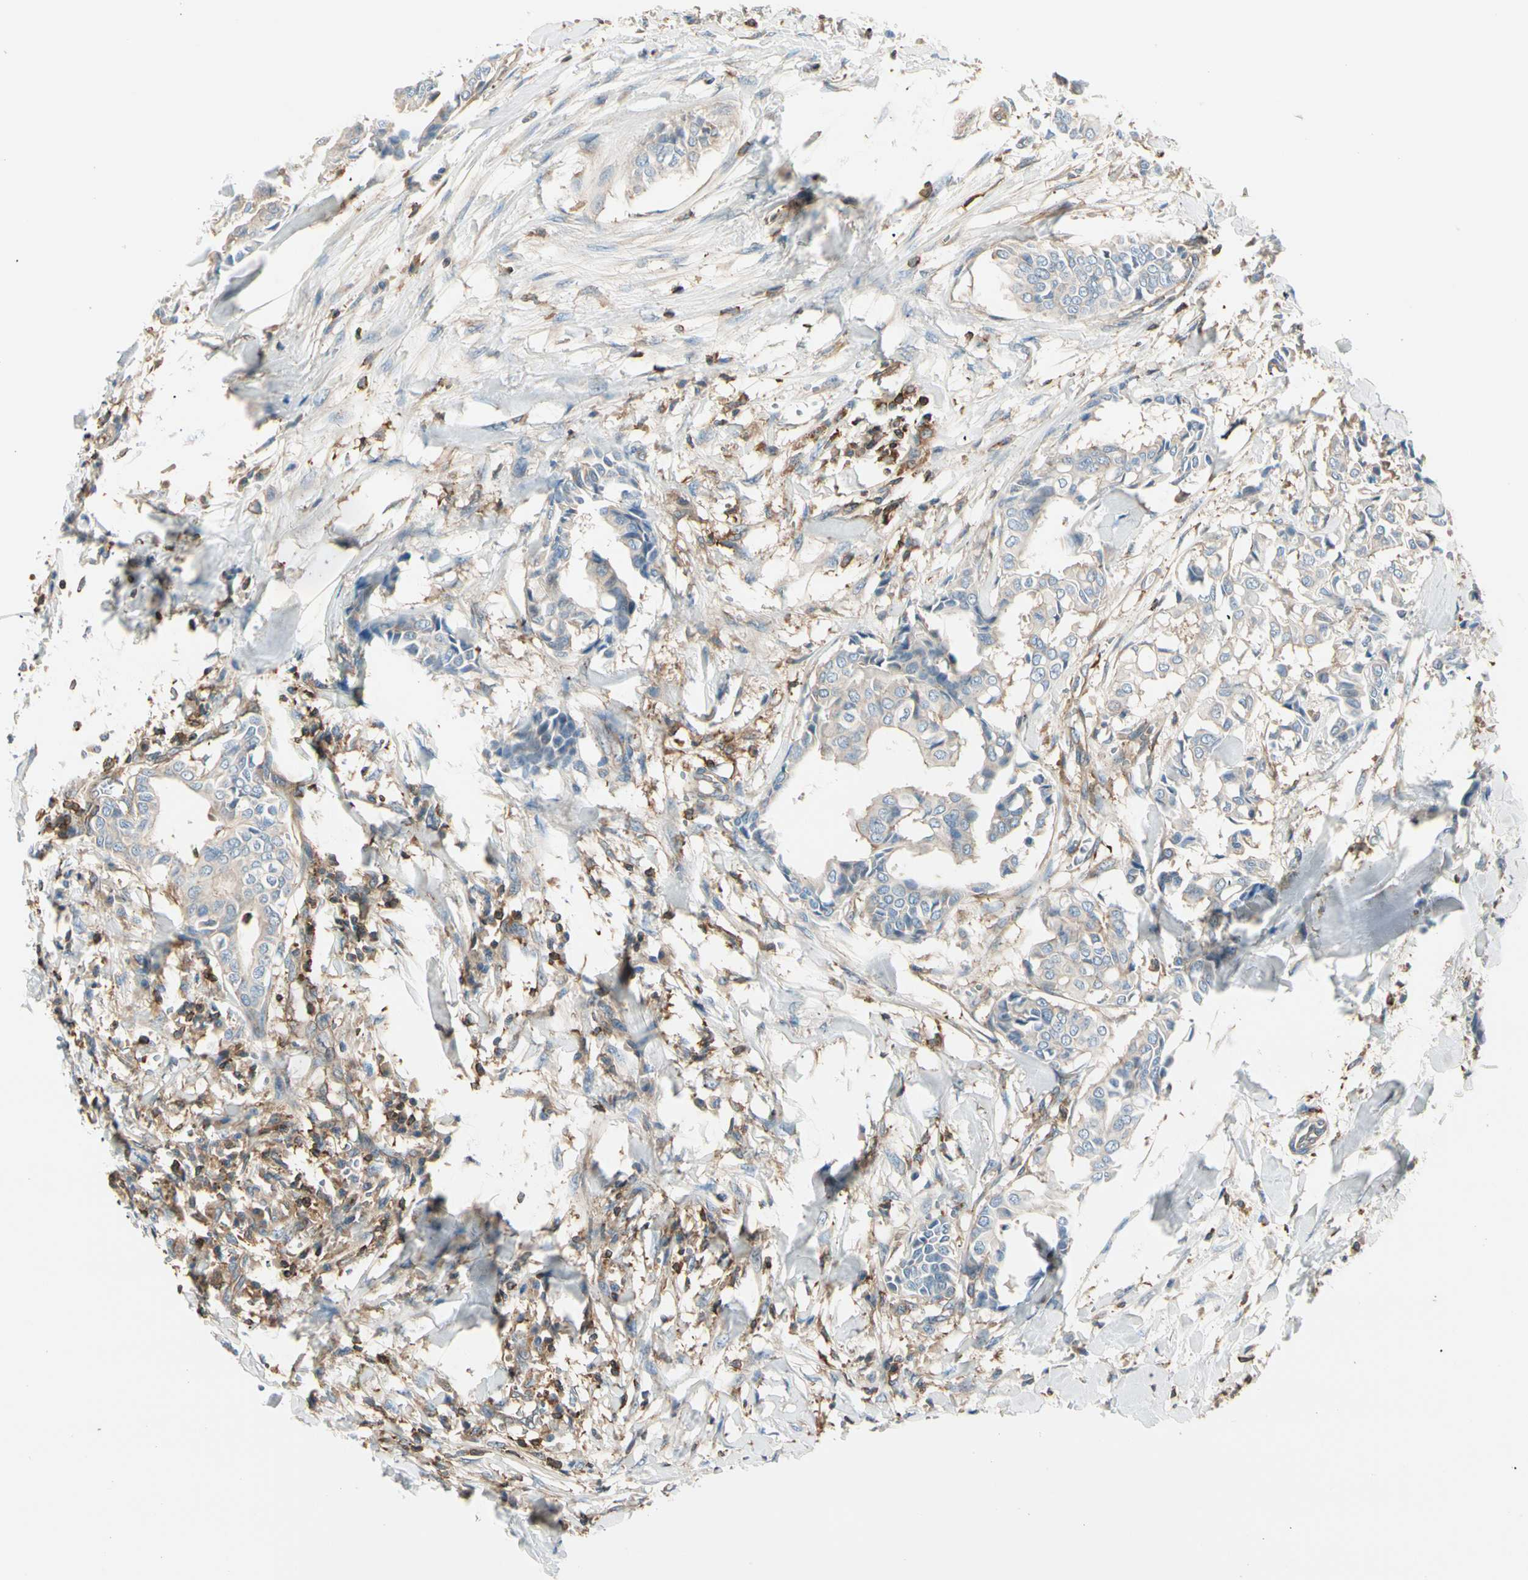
{"staining": {"intensity": "weak", "quantity": "<25%", "location": "cytoplasmic/membranous"}, "tissue": "head and neck cancer", "cell_type": "Tumor cells", "image_type": "cancer", "snomed": [{"axis": "morphology", "description": "Adenocarcinoma, NOS"}, {"axis": "topography", "description": "Salivary gland"}, {"axis": "topography", "description": "Head-Neck"}], "caption": "DAB immunohistochemical staining of head and neck cancer exhibits no significant staining in tumor cells.", "gene": "CAPZA2", "patient": {"sex": "female", "age": 59}}